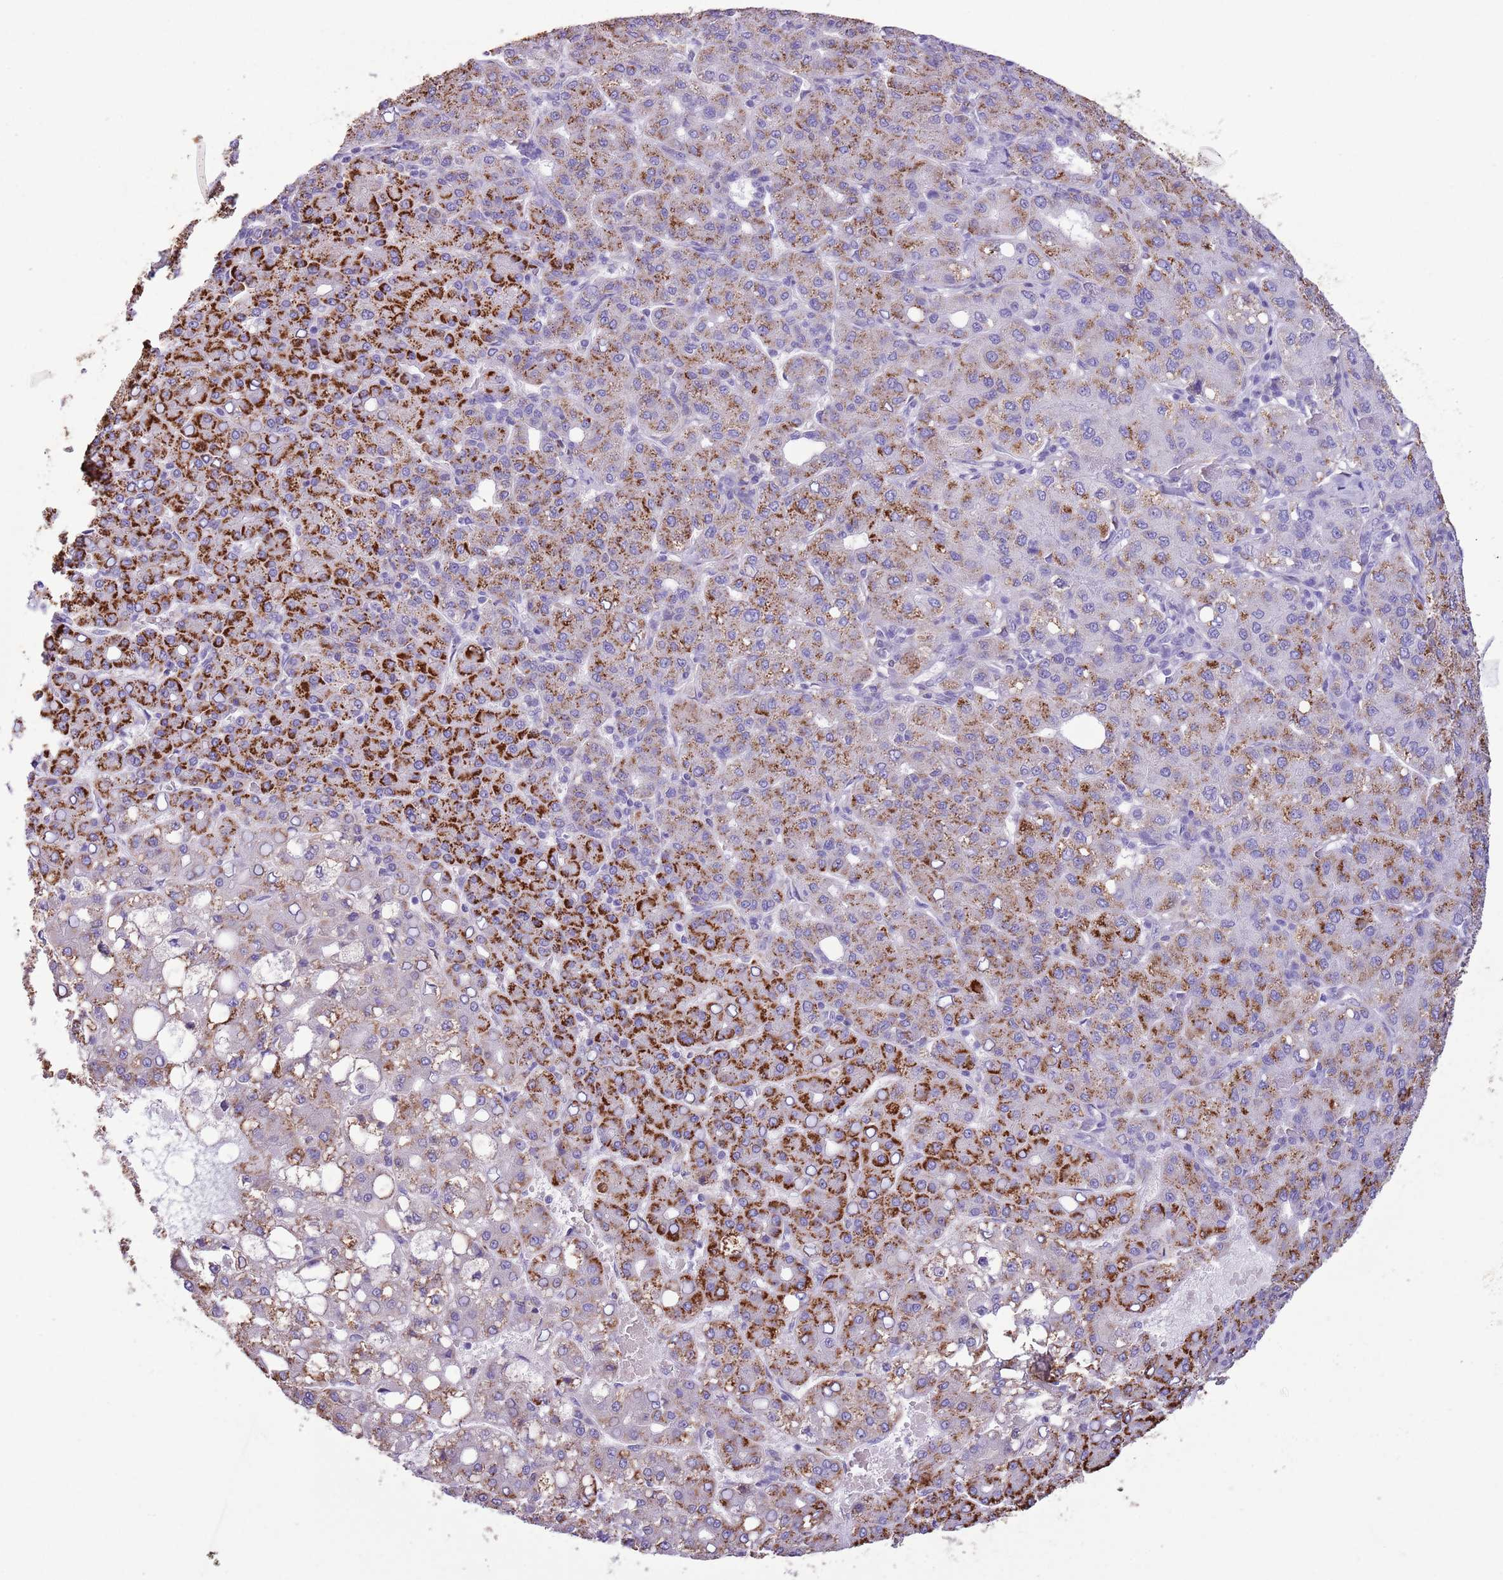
{"staining": {"intensity": "strong", "quantity": "25%-75%", "location": "cytoplasmic/membranous"}, "tissue": "liver cancer", "cell_type": "Tumor cells", "image_type": "cancer", "snomed": [{"axis": "morphology", "description": "Carcinoma, Hepatocellular, NOS"}, {"axis": "topography", "description": "Liver"}], "caption": "Immunohistochemistry (DAB) staining of human liver cancer (hepatocellular carcinoma) exhibits strong cytoplasmic/membranous protein staining in about 25%-75% of tumor cells. The protein of interest is stained brown, and the nuclei are stained in blue (DAB IHC with brightfield microscopy, high magnification).", "gene": "ZNF697", "patient": {"sex": "male", "age": 65}}